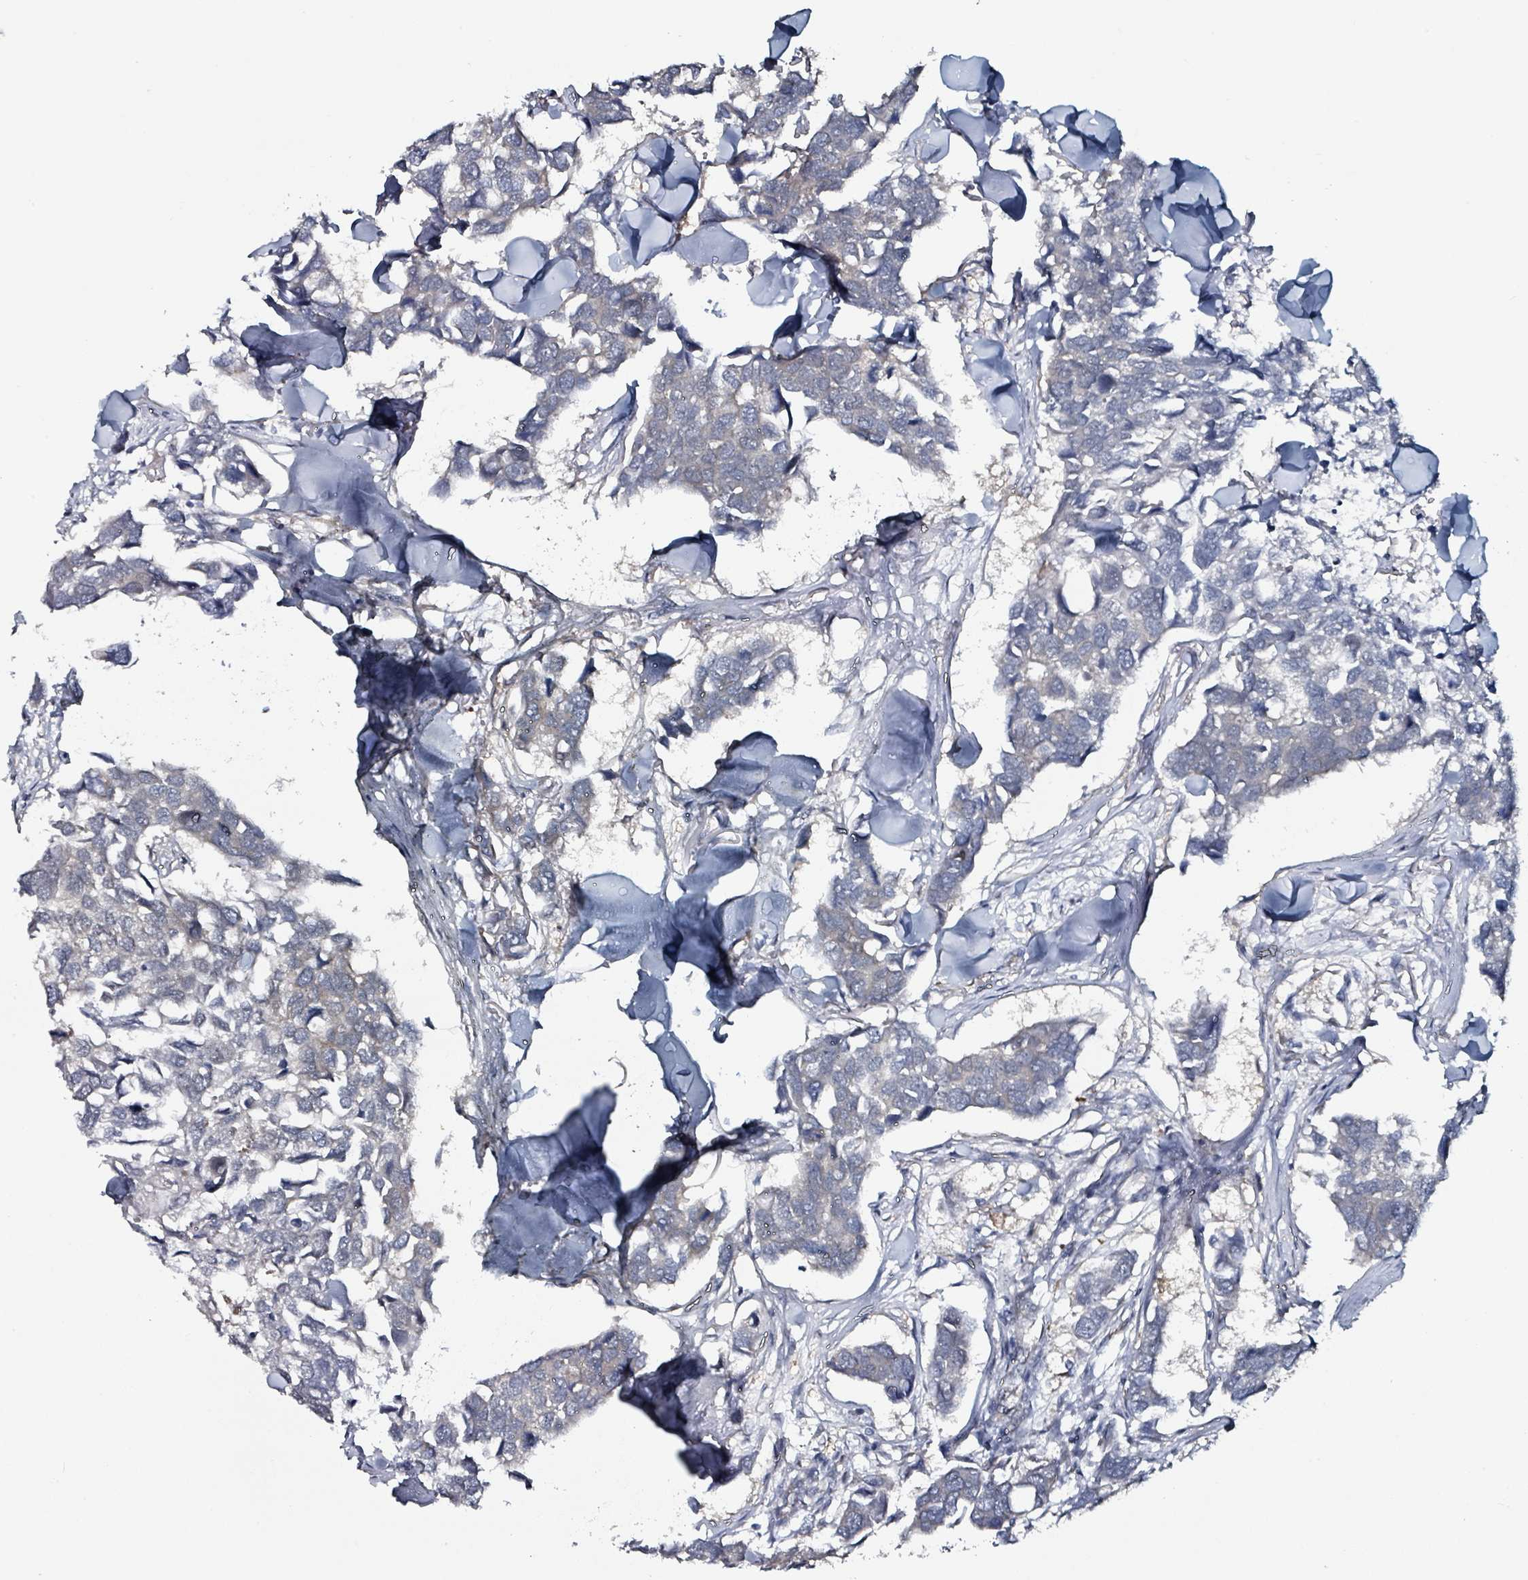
{"staining": {"intensity": "negative", "quantity": "none", "location": "none"}, "tissue": "breast cancer", "cell_type": "Tumor cells", "image_type": "cancer", "snomed": [{"axis": "morphology", "description": "Duct carcinoma"}, {"axis": "topography", "description": "Breast"}], "caption": "This is an IHC image of human invasive ductal carcinoma (breast). There is no expression in tumor cells.", "gene": "B3GAT3", "patient": {"sex": "female", "age": 83}}